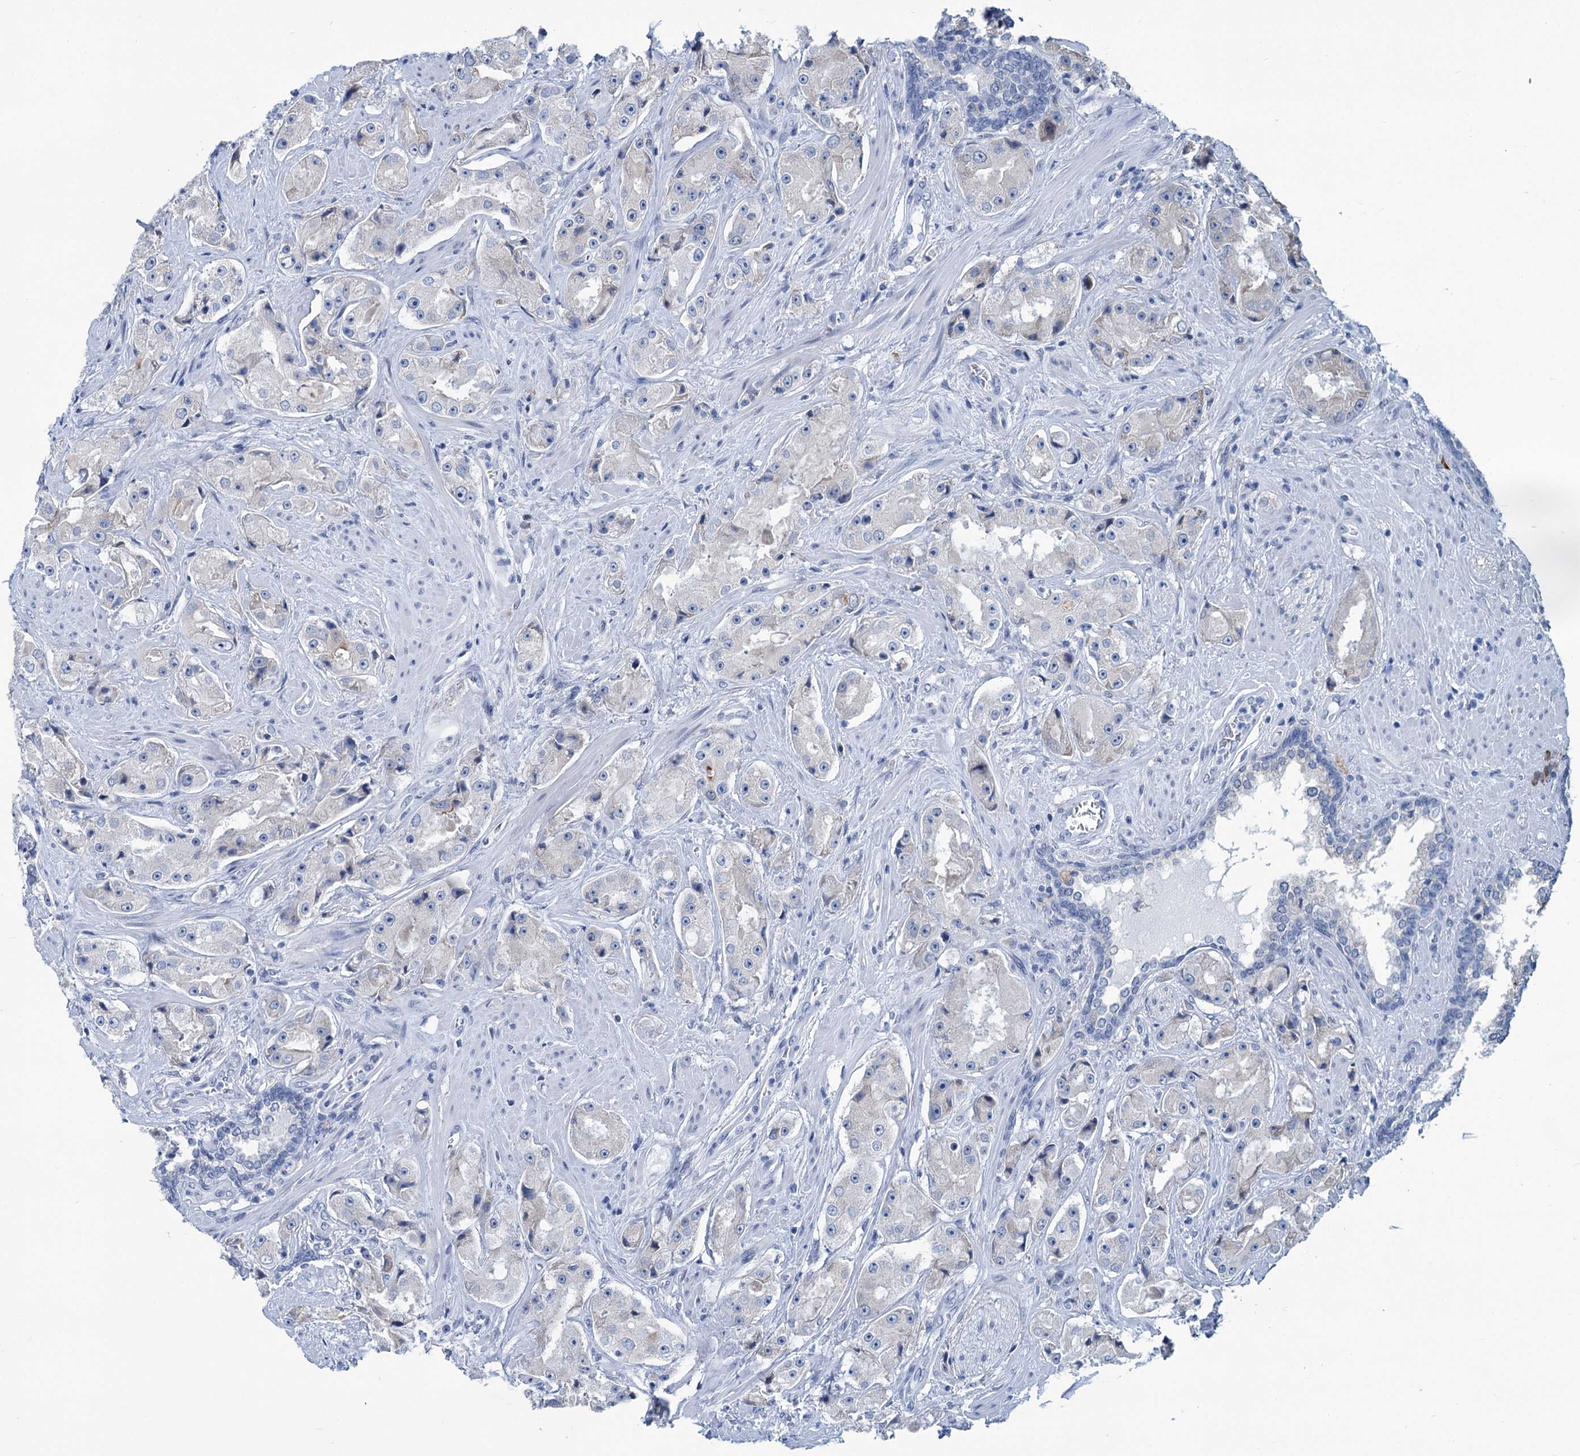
{"staining": {"intensity": "negative", "quantity": "none", "location": "none"}, "tissue": "prostate cancer", "cell_type": "Tumor cells", "image_type": "cancer", "snomed": [{"axis": "morphology", "description": "Adenocarcinoma, High grade"}, {"axis": "topography", "description": "Prostate"}], "caption": "The photomicrograph shows no staining of tumor cells in prostate cancer.", "gene": "NEU3", "patient": {"sex": "male", "age": 73}}